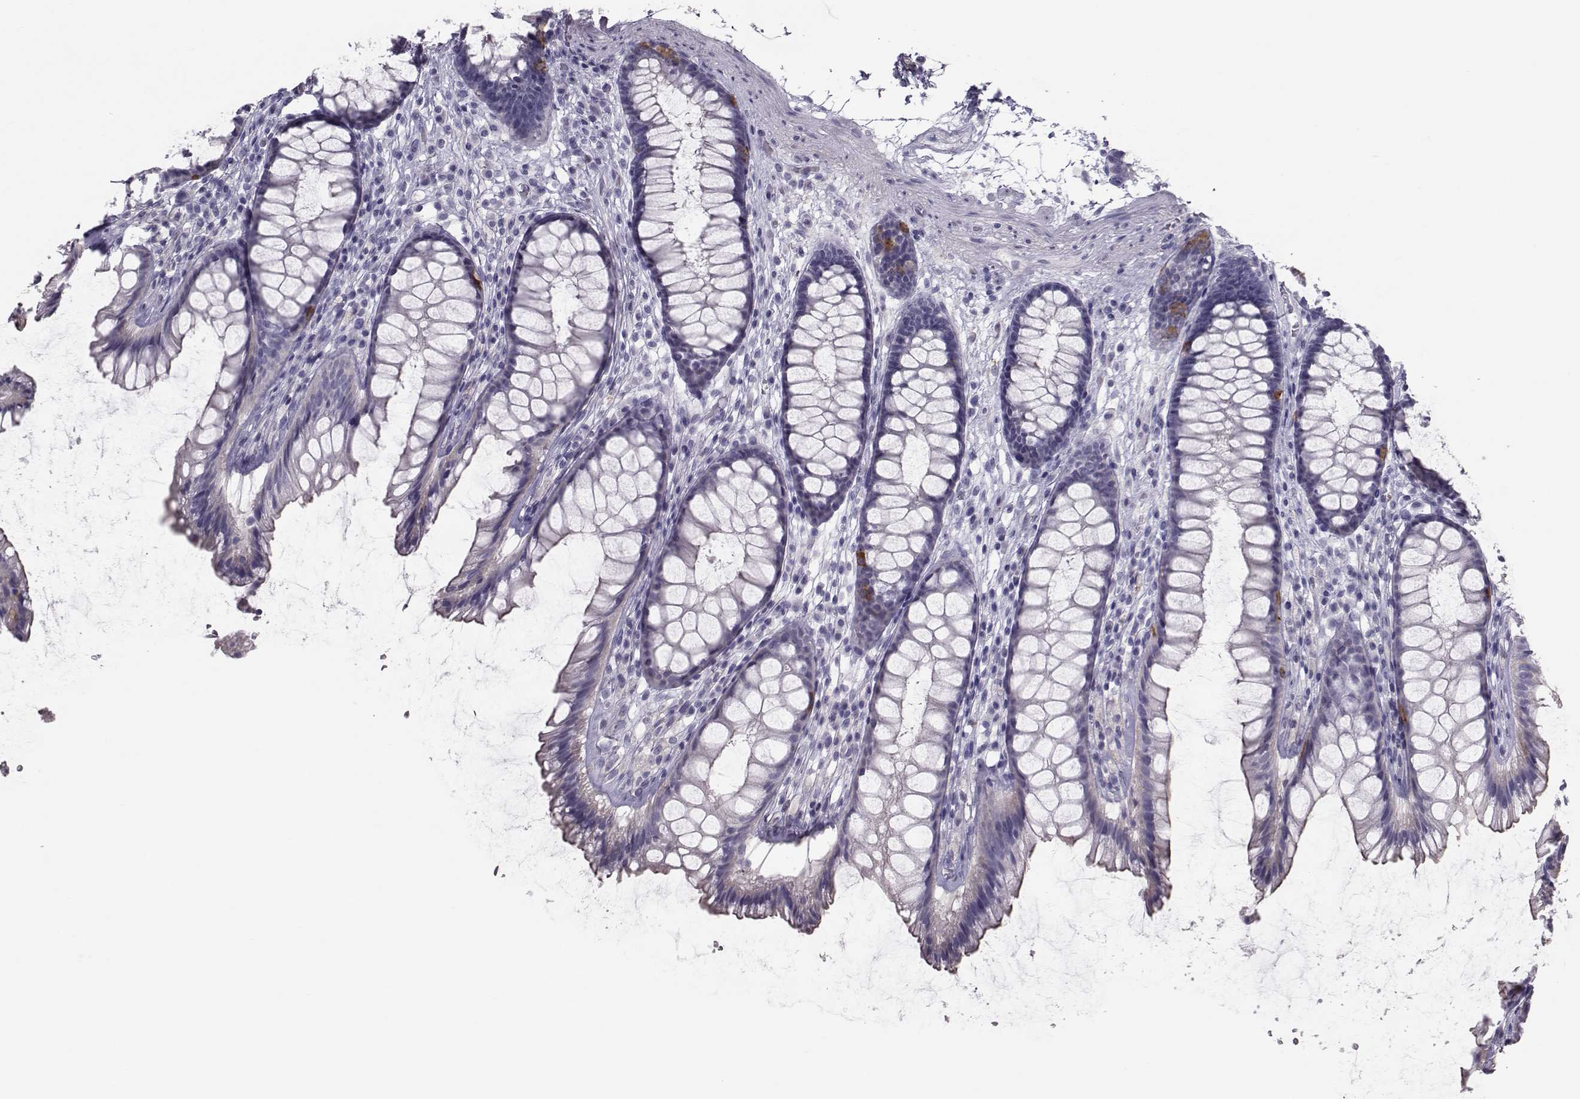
{"staining": {"intensity": "moderate", "quantity": "<25%", "location": "cytoplasmic/membranous"}, "tissue": "rectum", "cell_type": "Glandular cells", "image_type": "normal", "snomed": [{"axis": "morphology", "description": "Normal tissue, NOS"}, {"axis": "topography", "description": "Rectum"}], "caption": "The immunohistochemical stain labels moderate cytoplasmic/membranous staining in glandular cells of benign rectum.", "gene": "GARIN3", "patient": {"sex": "male", "age": 72}}